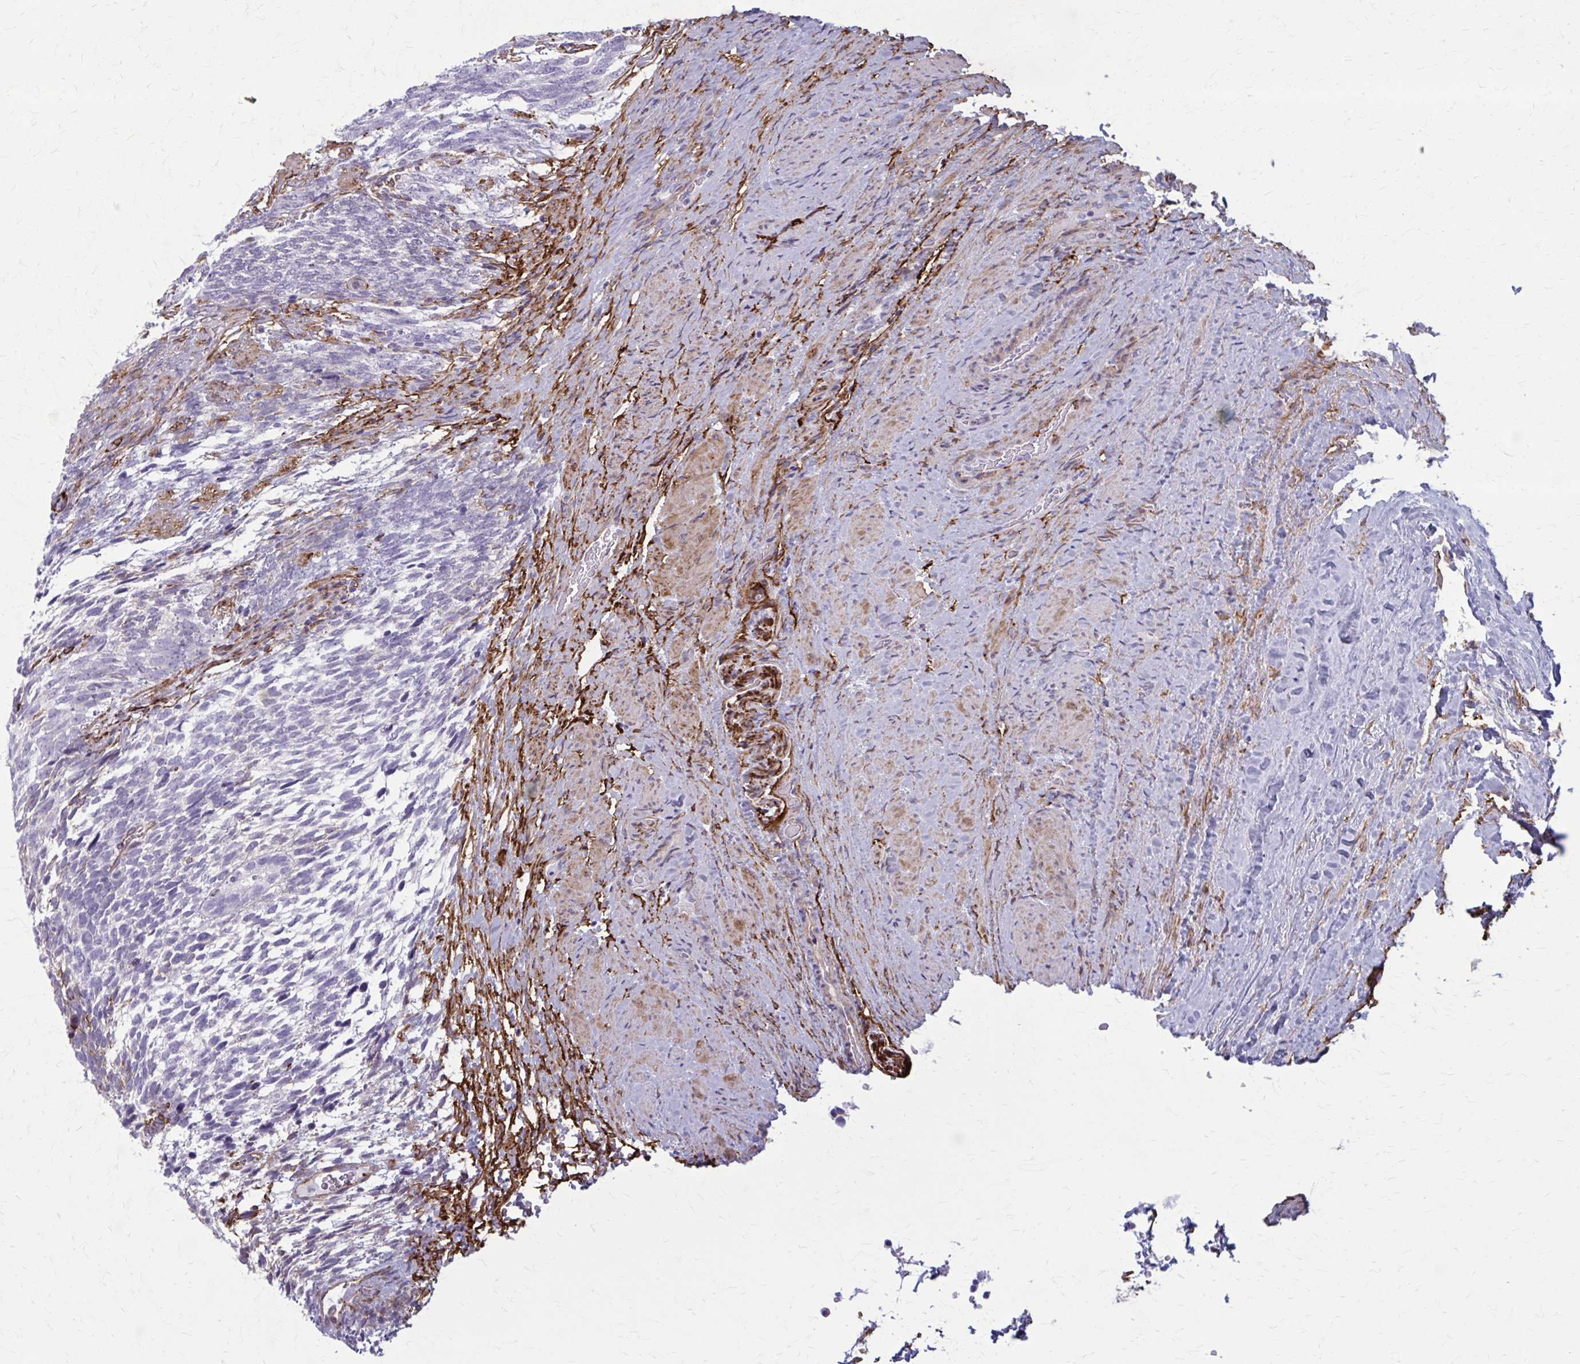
{"staining": {"intensity": "negative", "quantity": "none", "location": "none"}, "tissue": "testis cancer", "cell_type": "Tumor cells", "image_type": "cancer", "snomed": [{"axis": "morphology", "description": "Carcinoma, Embryonal, NOS"}, {"axis": "topography", "description": "Testis"}], "caption": "IHC of human embryonal carcinoma (testis) shows no staining in tumor cells.", "gene": "AKAP12", "patient": {"sex": "male", "age": 23}}